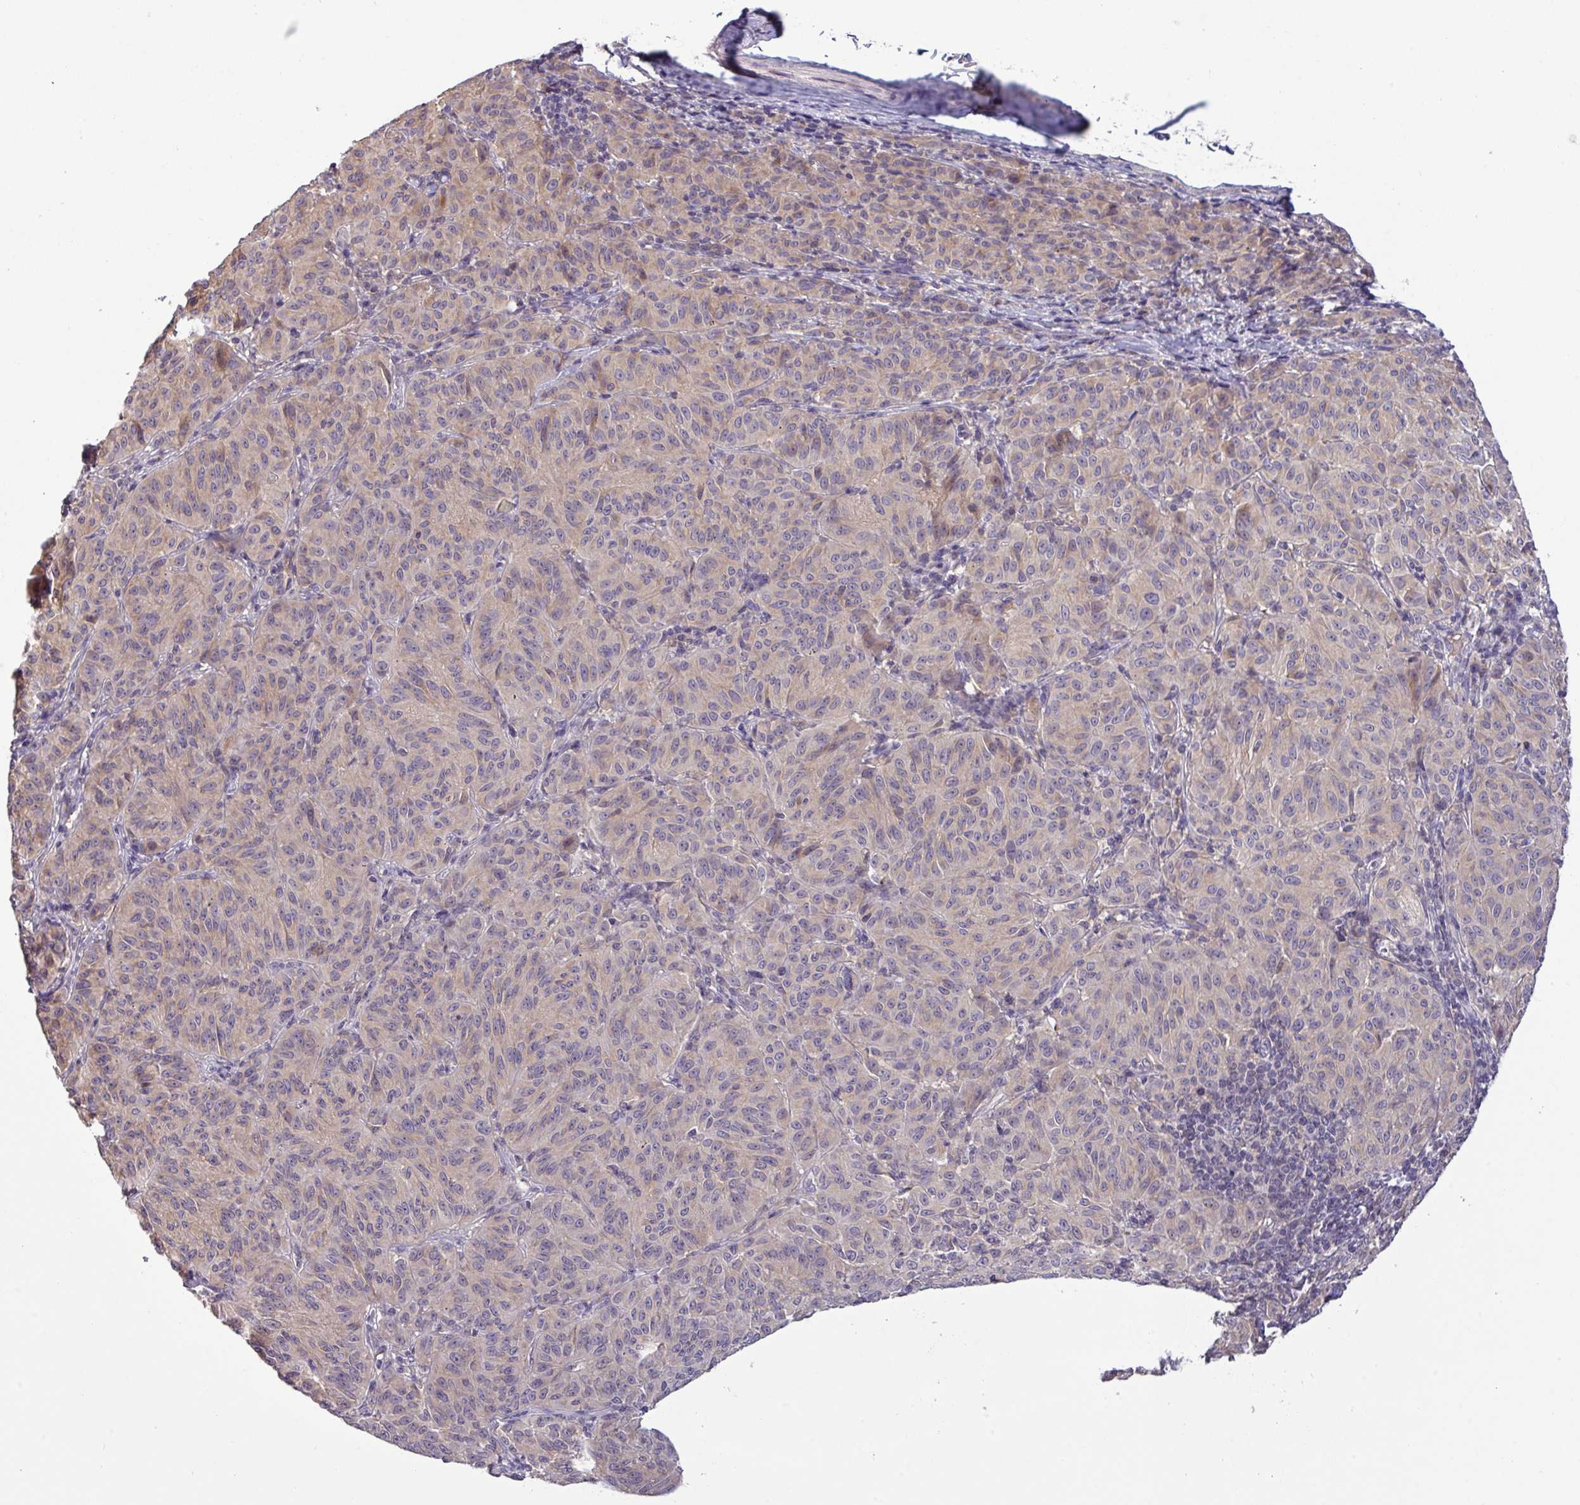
{"staining": {"intensity": "weak", "quantity": "<25%", "location": "cytoplasmic/membranous"}, "tissue": "melanoma", "cell_type": "Tumor cells", "image_type": "cancer", "snomed": [{"axis": "morphology", "description": "Malignant melanoma, NOS"}, {"axis": "topography", "description": "Skin"}], "caption": "Malignant melanoma was stained to show a protein in brown. There is no significant expression in tumor cells.", "gene": "TMEM62", "patient": {"sex": "female", "age": 72}}